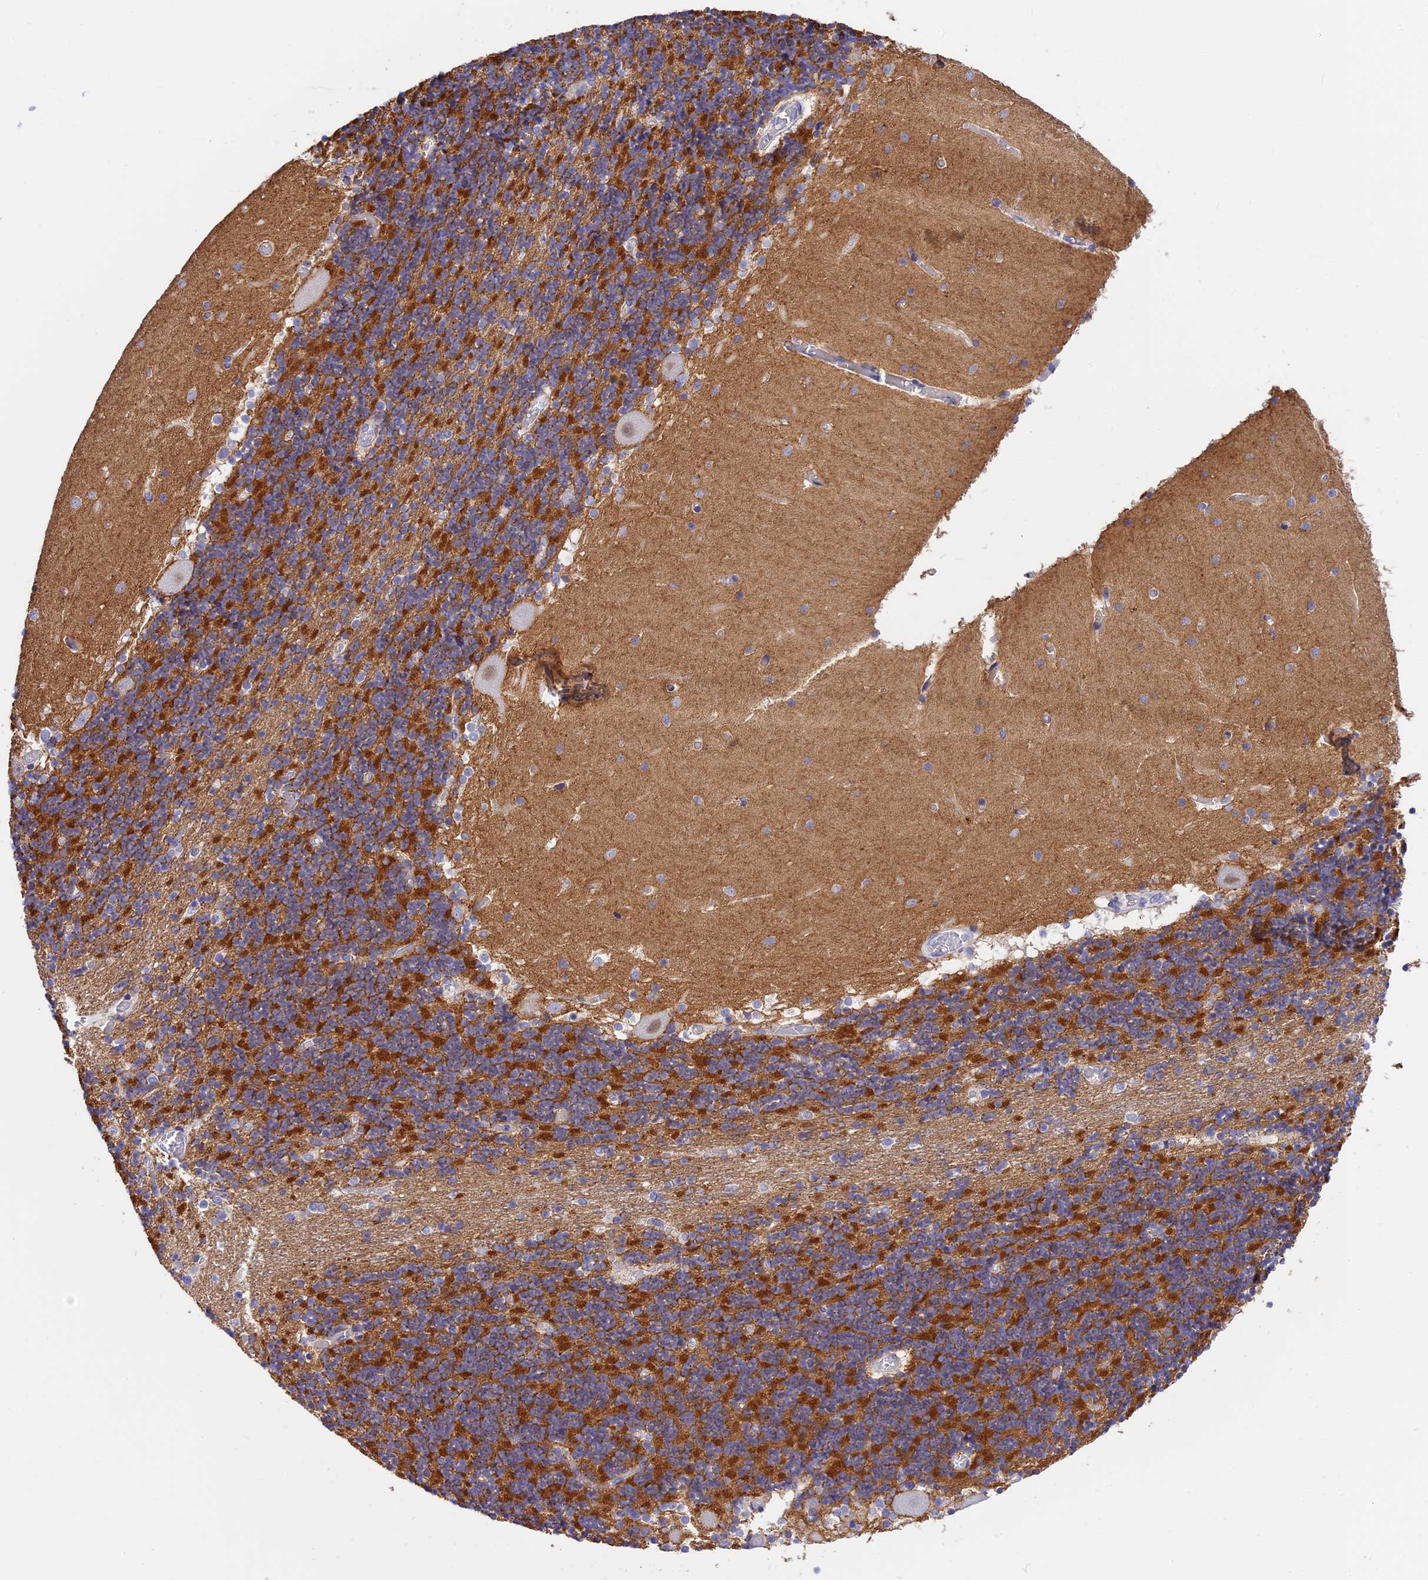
{"staining": {"intensity": "moderate", "quantity": "25%-75%", "location": "cytoplasmic/membranous"}, "tissue": "cerebellum", "cell_type": "Cells in granular layer", "image_type": "normal", "snomed": [{"axis": "morphology", "description": "Normal tissue, NOS"}, {"axis": "topography", "description": "Cerebellum"}], "caption": "Cerebellum stained with immunohistochemistry shows moderate cytoplasmic/membranous positivity in about 25%-75% of cells in granular layer.", "gene": "COL6A5", "patient": {"sex": "female", "age": 28}}